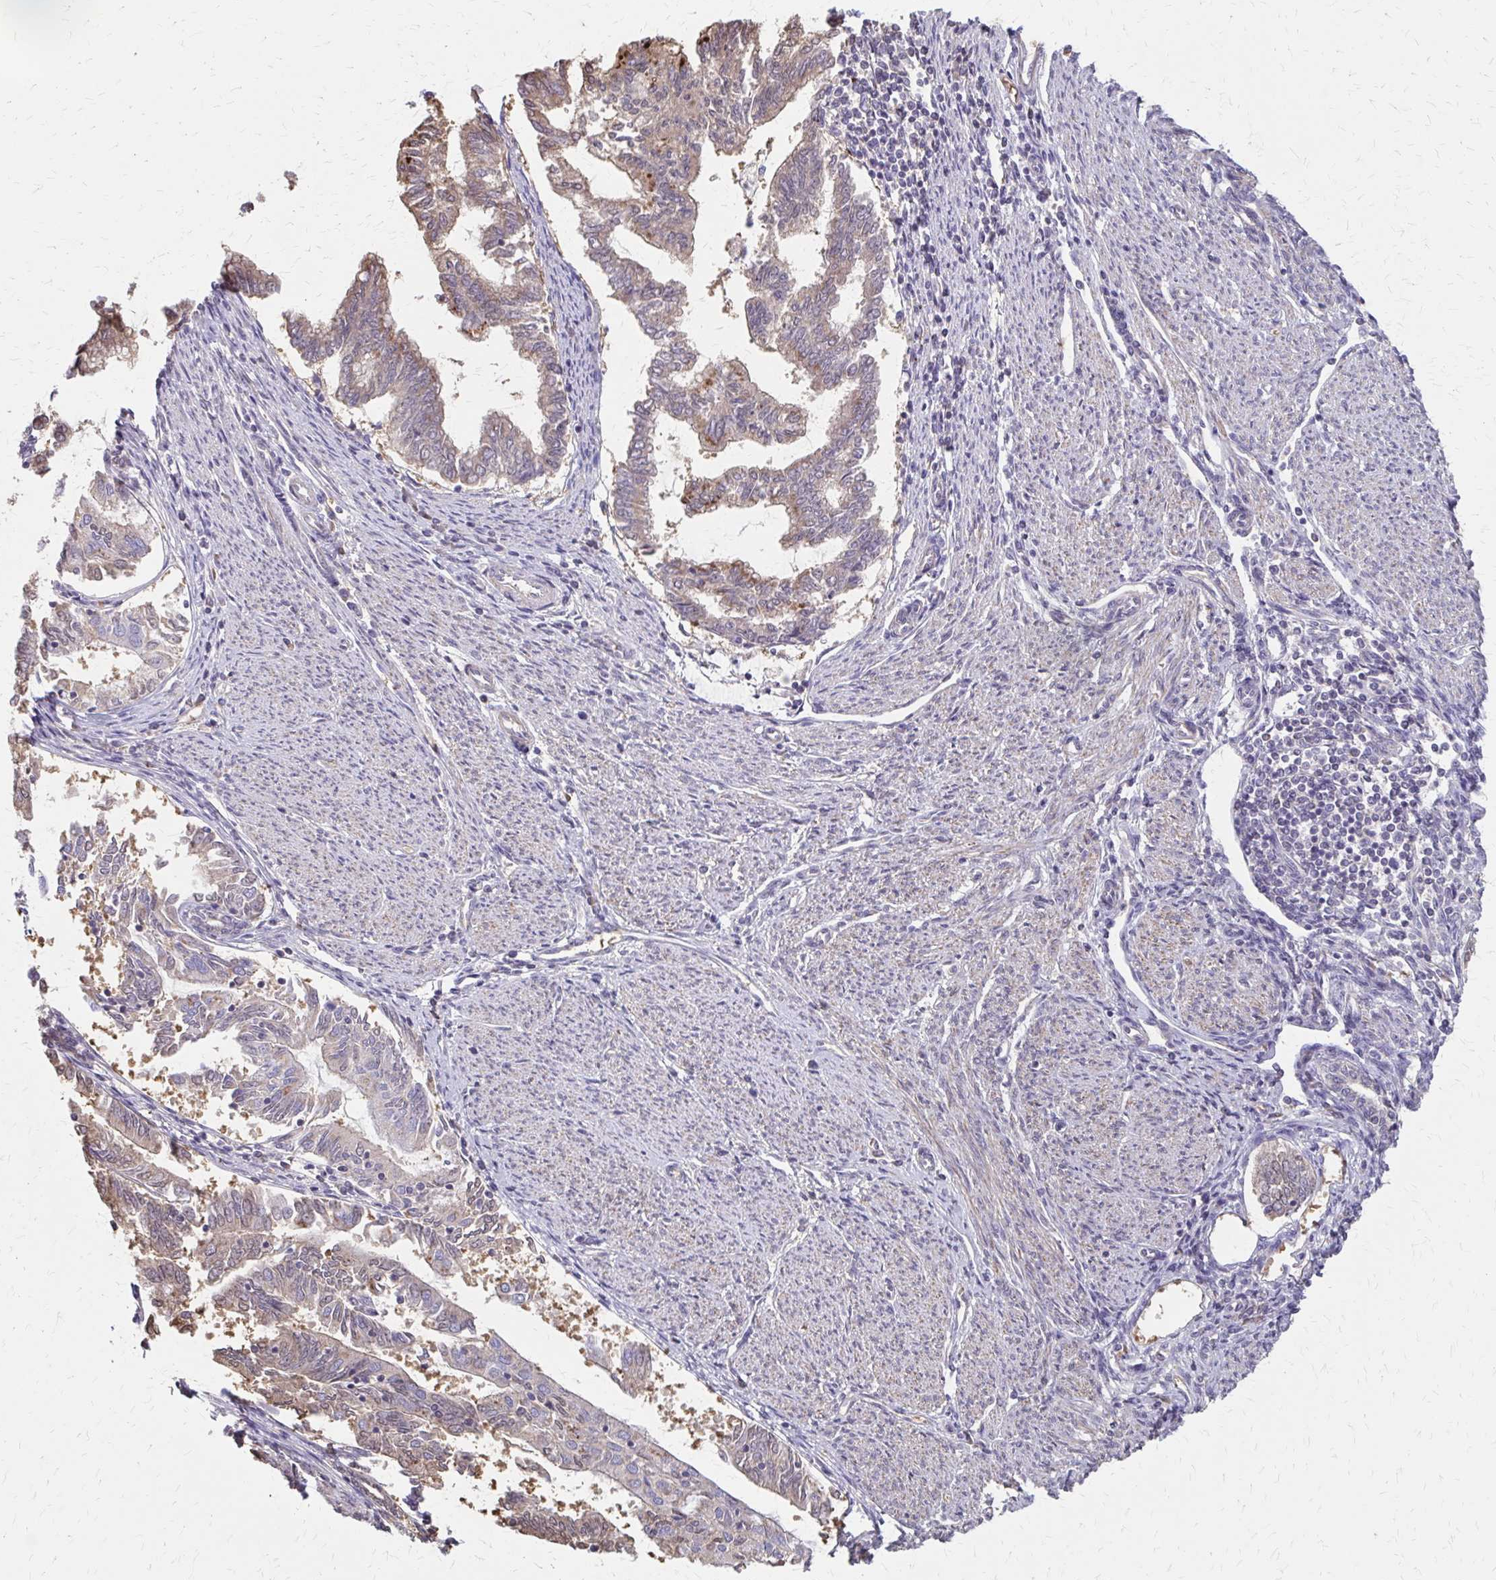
{"staining": {"intensity": "moderate", "quantity": "25%-75%", "location": "cytoplasmic/membranous"}, "tissue": "endometrial cancer", "cell_type": "Tumor cells", "image_type": "cancer", "snomed": [{"axis": "morphology", "description": "Adenocarcinoma, NOS"}, {"axis": "topography", "description": "Endometrium"}], "caption": "Human adenocarcinoma (endometrial) stained with a brown dye shows moderate cytoplasmic/membranous positive expression in about 25%-75% of tumor cells.", "gene": "IFI44L", "patient": {"sex": "female", "age": 79}}